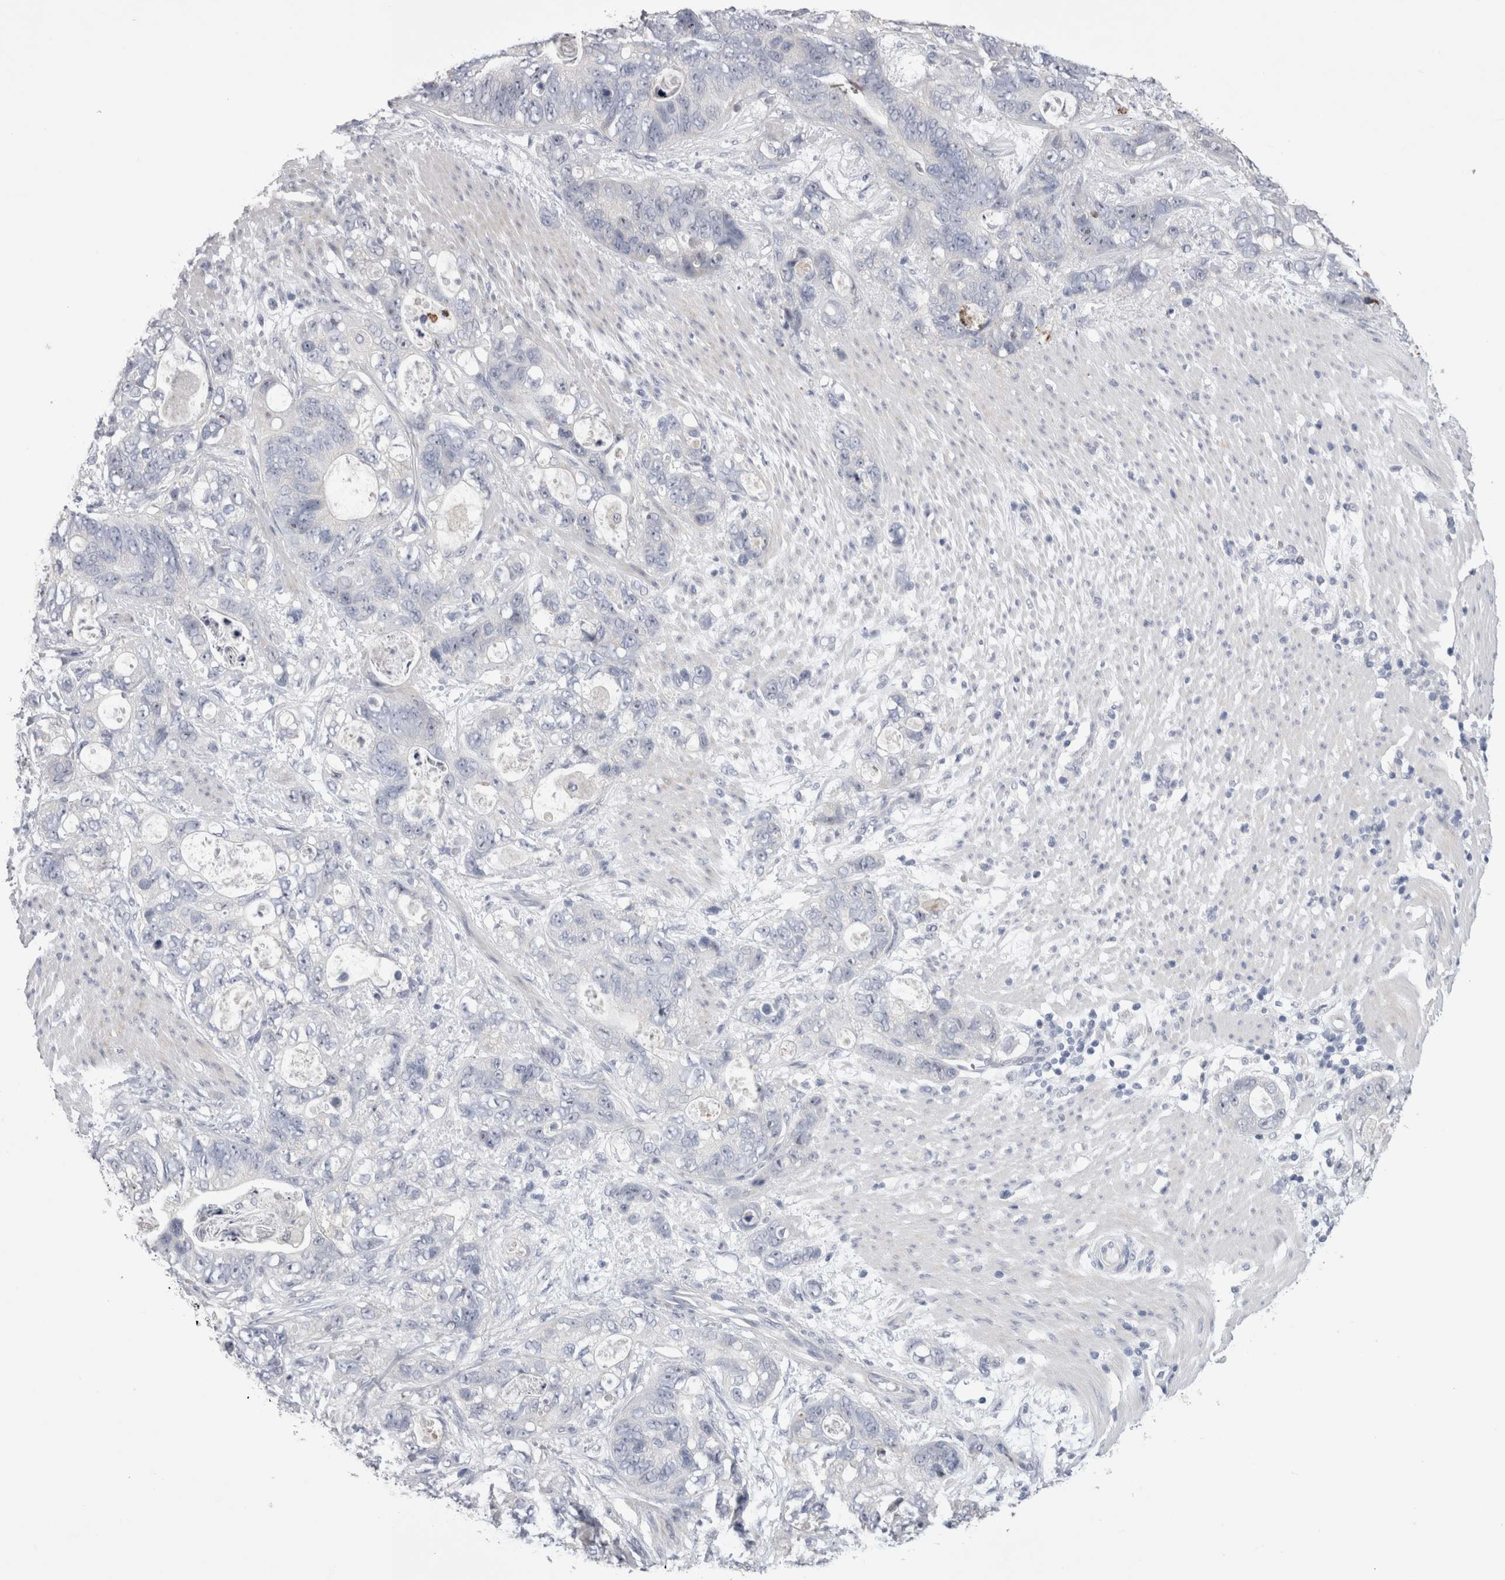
{"staining": {"intensity": "negative", "quantity": "none", "location": "none"}, "tissue": "stomach cancer", "cell_type": "Tumor cells", "image_type": "cancer", "snomed": [{"axis": "morphology", "description": "Normal tissue, NOS"}, {"axis": "morphology", "description": "Adenocarcinoma, NOS"}, {"axis": "topography", "description": "Stomach"}], "caption": "The micrograph reveals no significant expression in tumor cells of stomach cancer (adenocarcinoma).", "gene": "PWP2", "patient": {"sex": "female", "age": 89}}